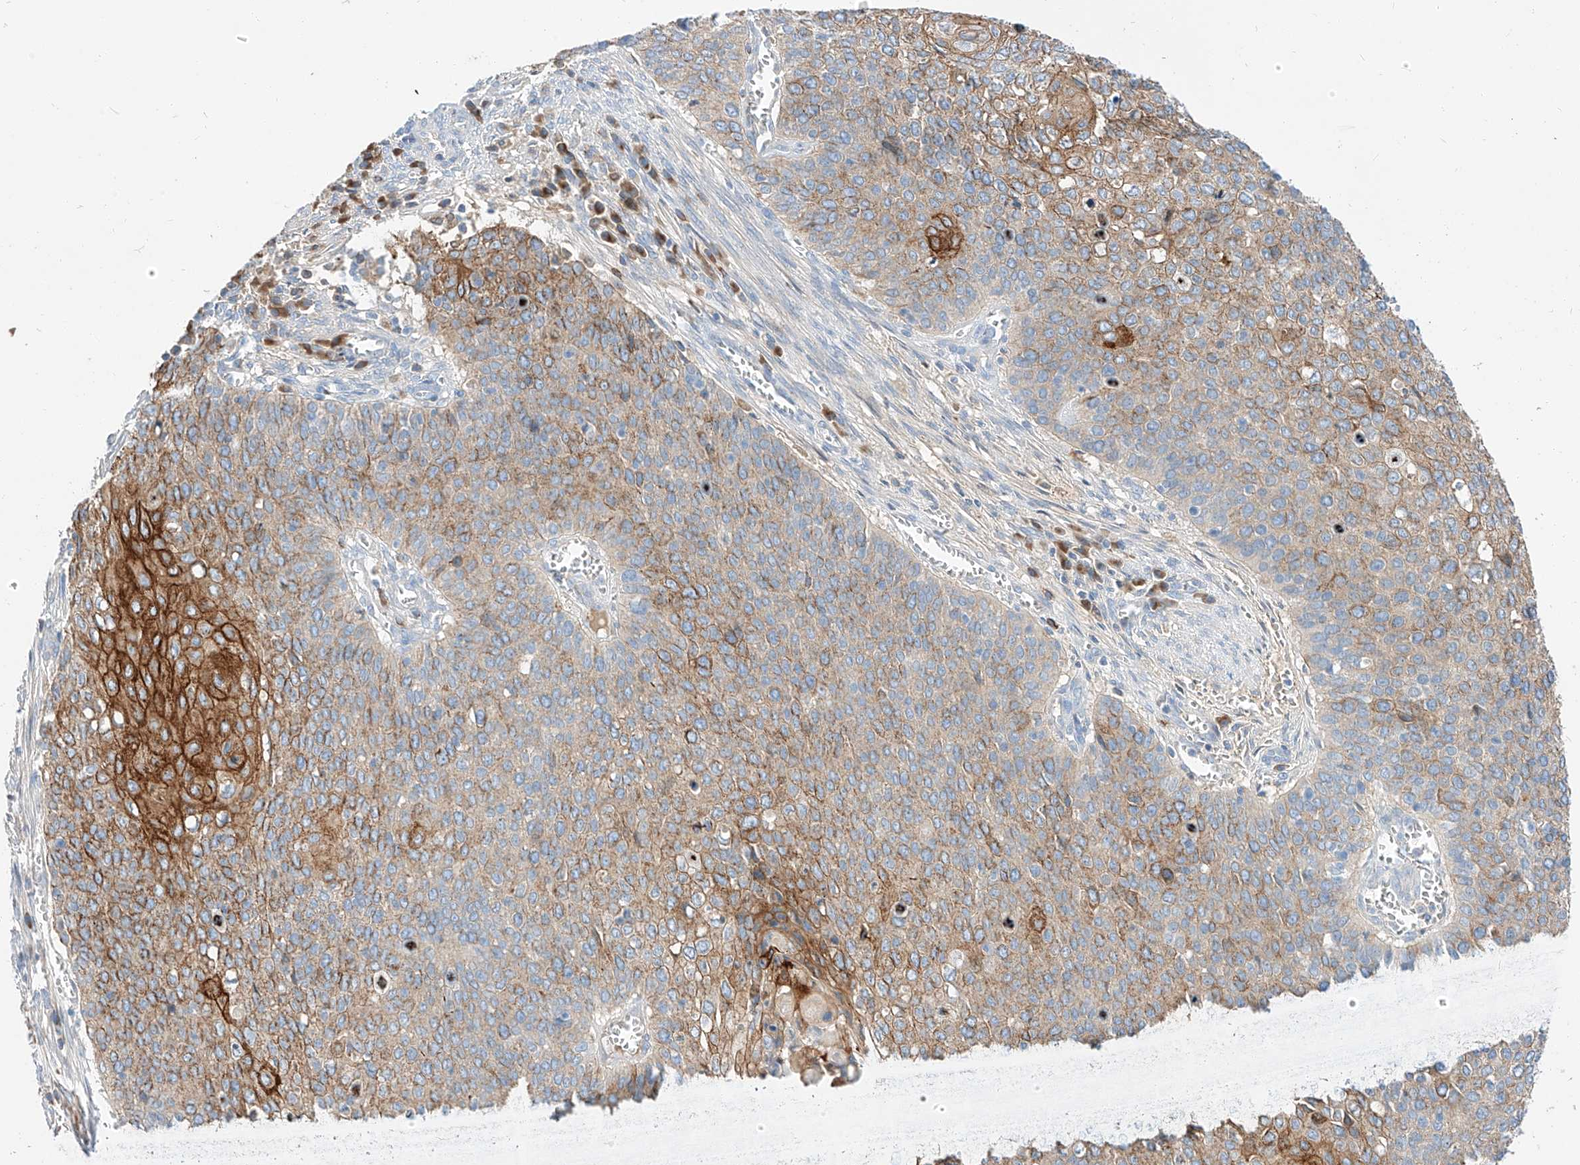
{"staining": {"intensity": "strong", "quantity": "25%-75%", "location": "cytoplasmic/membranous"}, "tissue": "cervical cancer", "cell_type": "Tumor cells", "image_type": "cancer", "snomed": [{"axis": "morphology", "description": "Squamous cell carcinoma, NOS"}, {"axis": "topography", "description": "Cervix"}], "caption": "A photomicrograph showing strong cytoplasmic/membranous positivity in about 25%-75% of tumor cells in cervical cancer, as visualized by brown immunohistochemical staining.", "gene": "MAP7", "patient": {"sex": "female", "age": 39}}